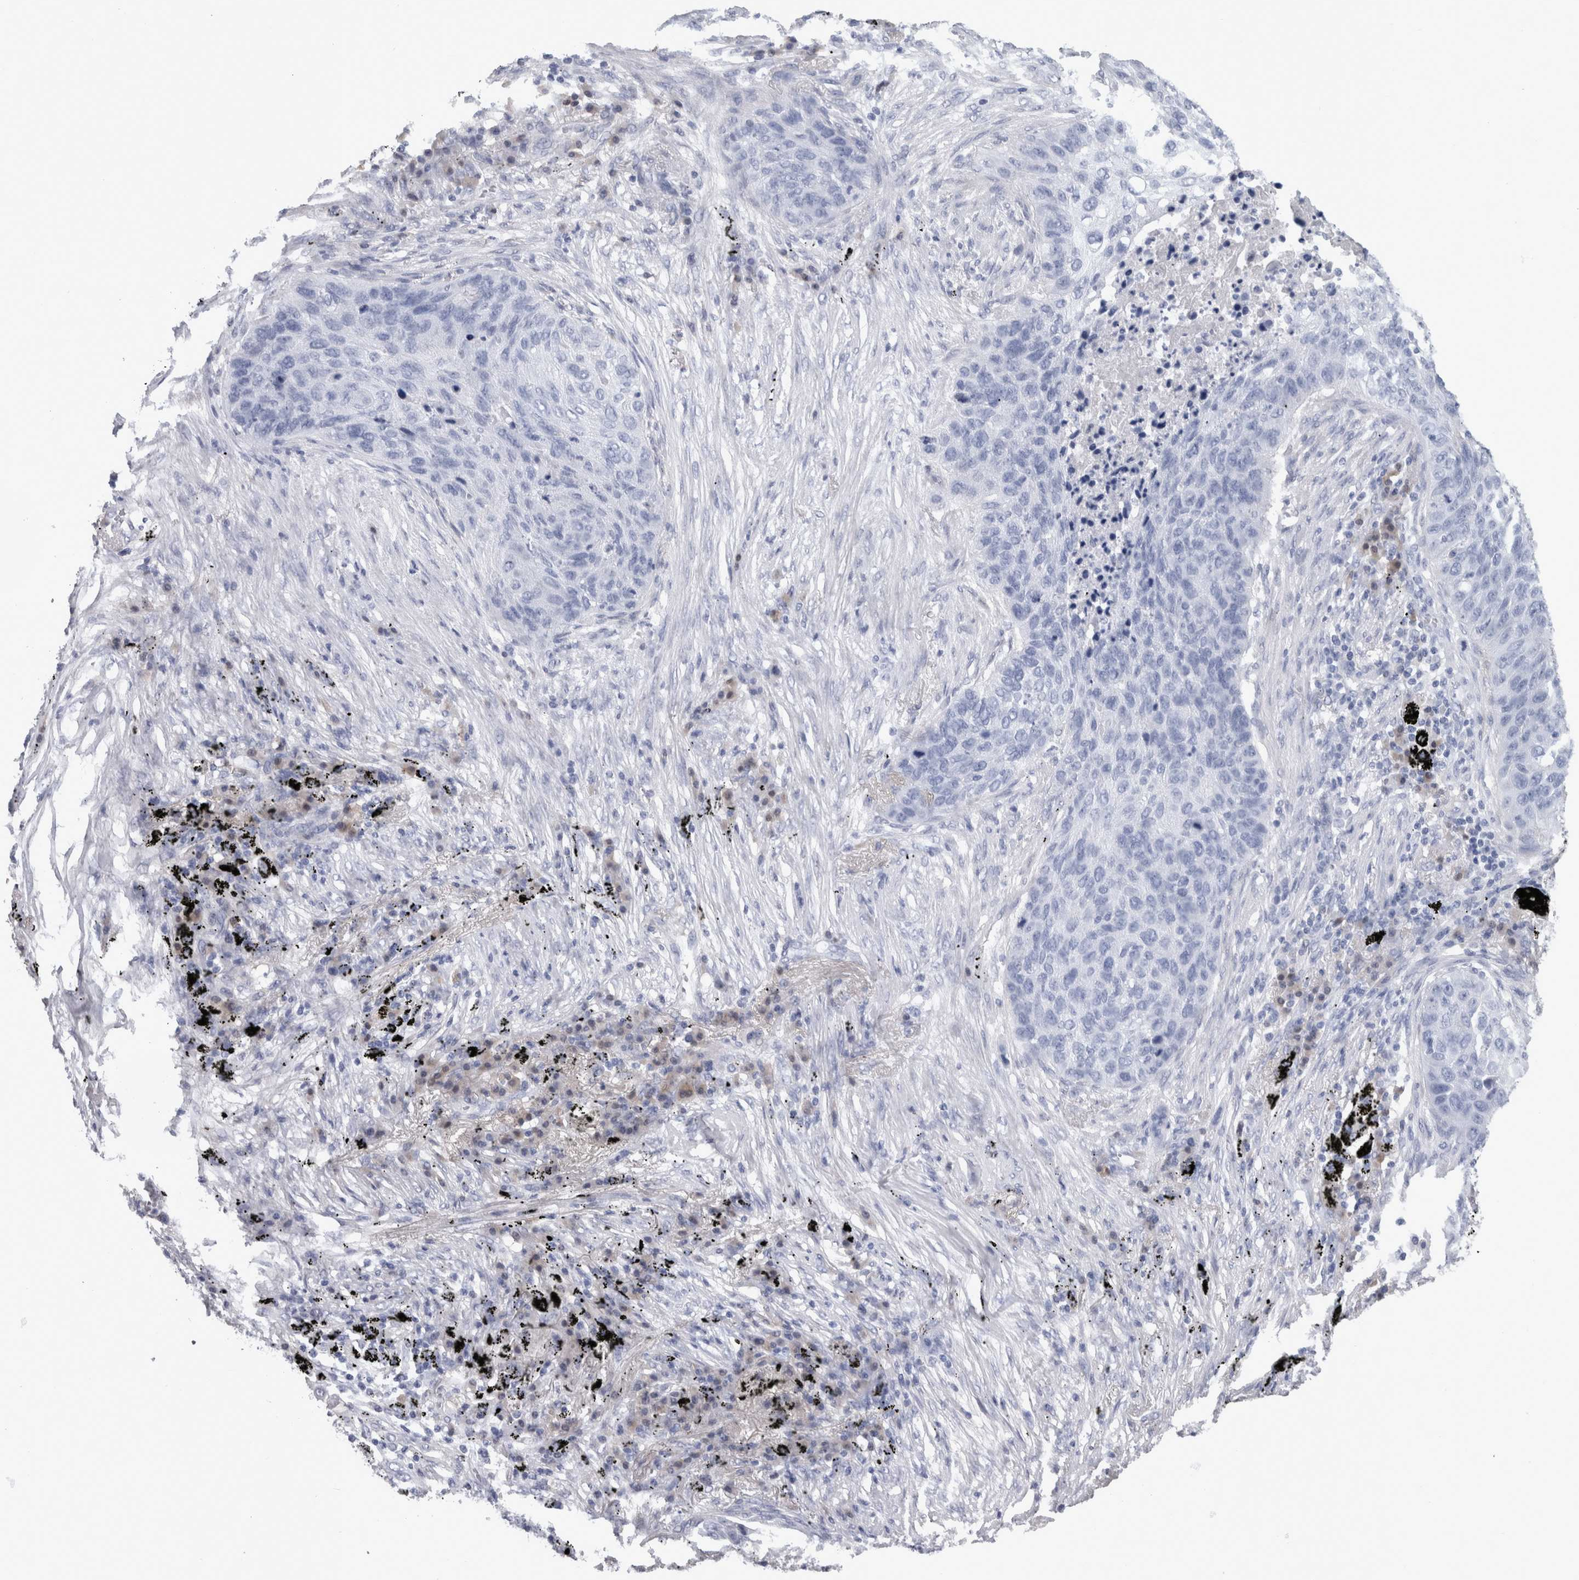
{"staining": {"intensity": "negative", "quantity": "none", "location": "none"}, "tissue": "lung cancer", "cell_type": "Tumor cells", "image_type": "cancer", "snomed": [{"axis": "morphology", "description": "Squamous cell carcinoma, NOS"}, {"axis": "topography", "description": "Lung"}], "caption": "This micrograph is of squamous cell carcinoma (lung) stained with immunohistochemistry to label a protein in brown with the nuclei are counter-stained blue. There is no positivity in tumor cells.", "gene": "CA8", "patient": {"sex": "female", "age": 63}}